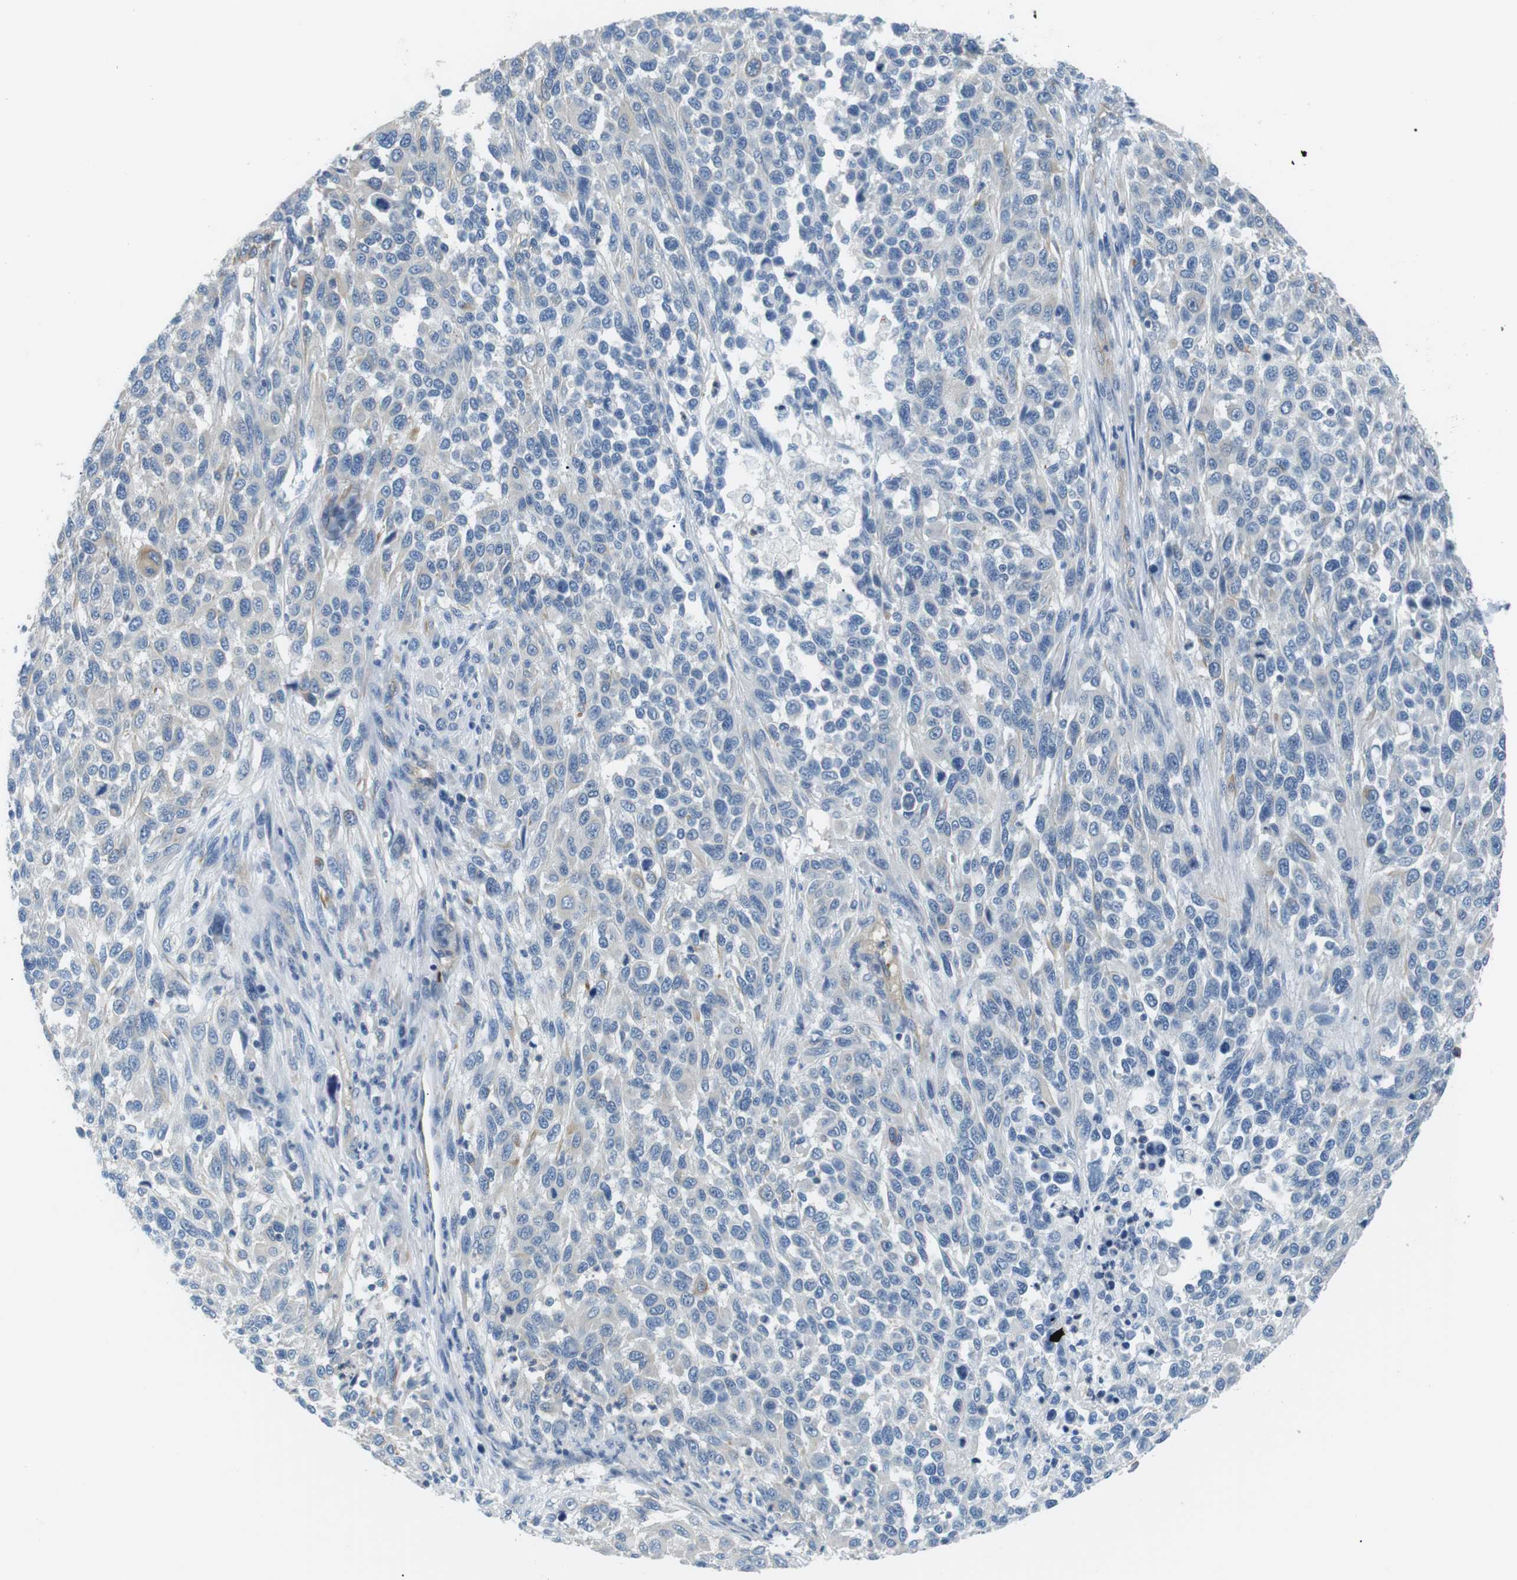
{"staining": {"intensity": "weak", "quantity": "<25%", "location": "cytoplasmic/membranous"}, "tissue": "melanoma", "cell_type": "Tumor cells", "image_type": "cancer", "snomed": [{"axis": "morphology", "description": "Malignant melanoma, Metastatic site"}, {"axis": "topography", "description": "Lymph node"}], "caption": "Tumor cells show no significant protein expression in malignant melanoma (metastatic site).", "gene": "ADCY10", "patient": {"sex": "male", "age": 61}}